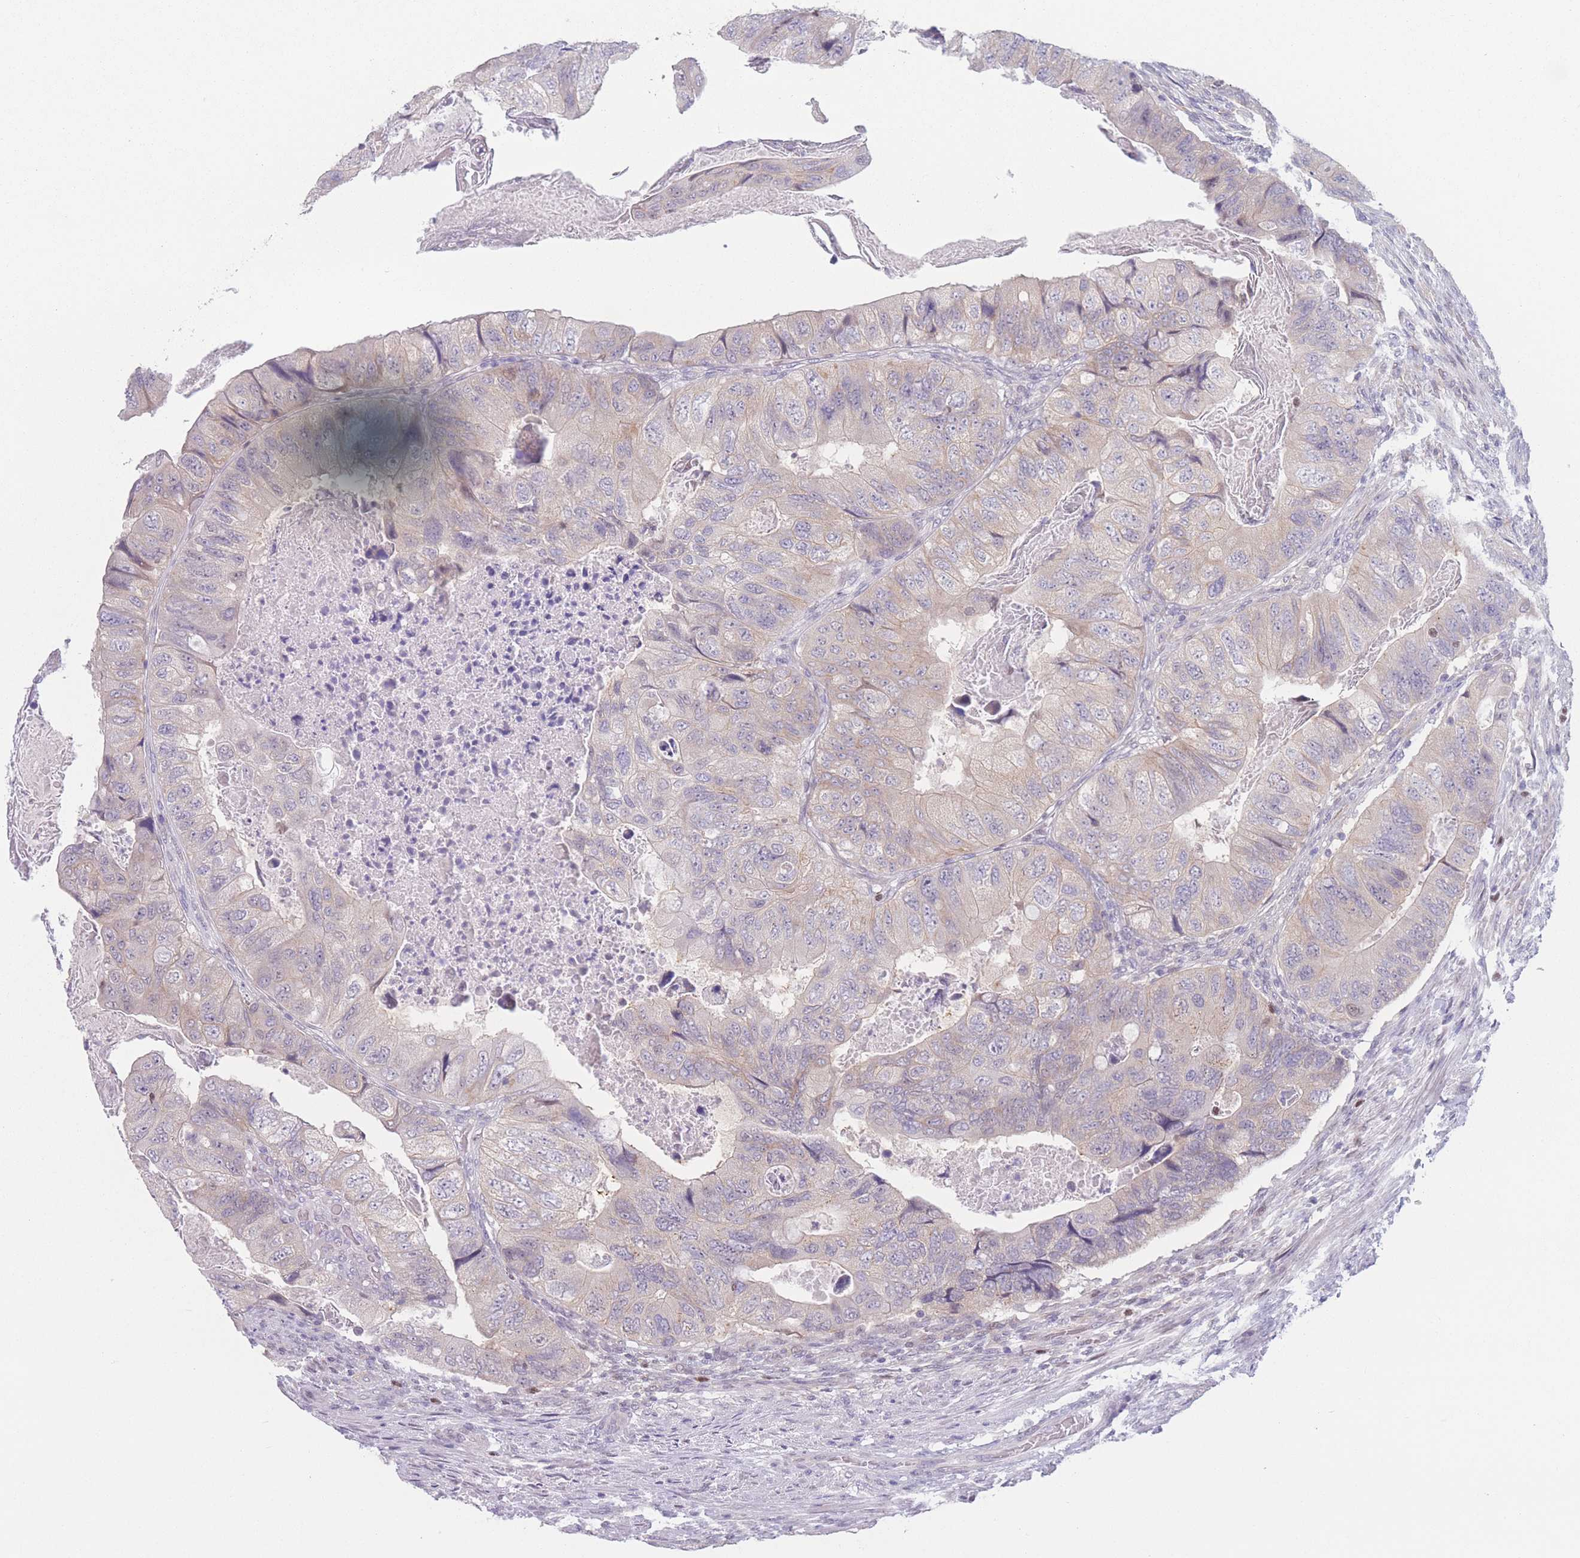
{"staining": {"intensity": "weak", "quantity": "<25%", "location": "cytoplasmic/membranous"}, "tissue": "colorectal cancer", "cell_type": "Tumor cells", "image_type": "cancer", "snomed": [{"axis": "morphology", "description": "Adenocarcinoma, NOS"}, {"axis": "topography", "description": "Rectum"}], "caption": "DAB immunohistochemical staining of human colorectal adenocarcinoma shows no significant staining in tumor cells.", "gene": "ZNF439", "patient": {"sex": "male", "age": 63}}